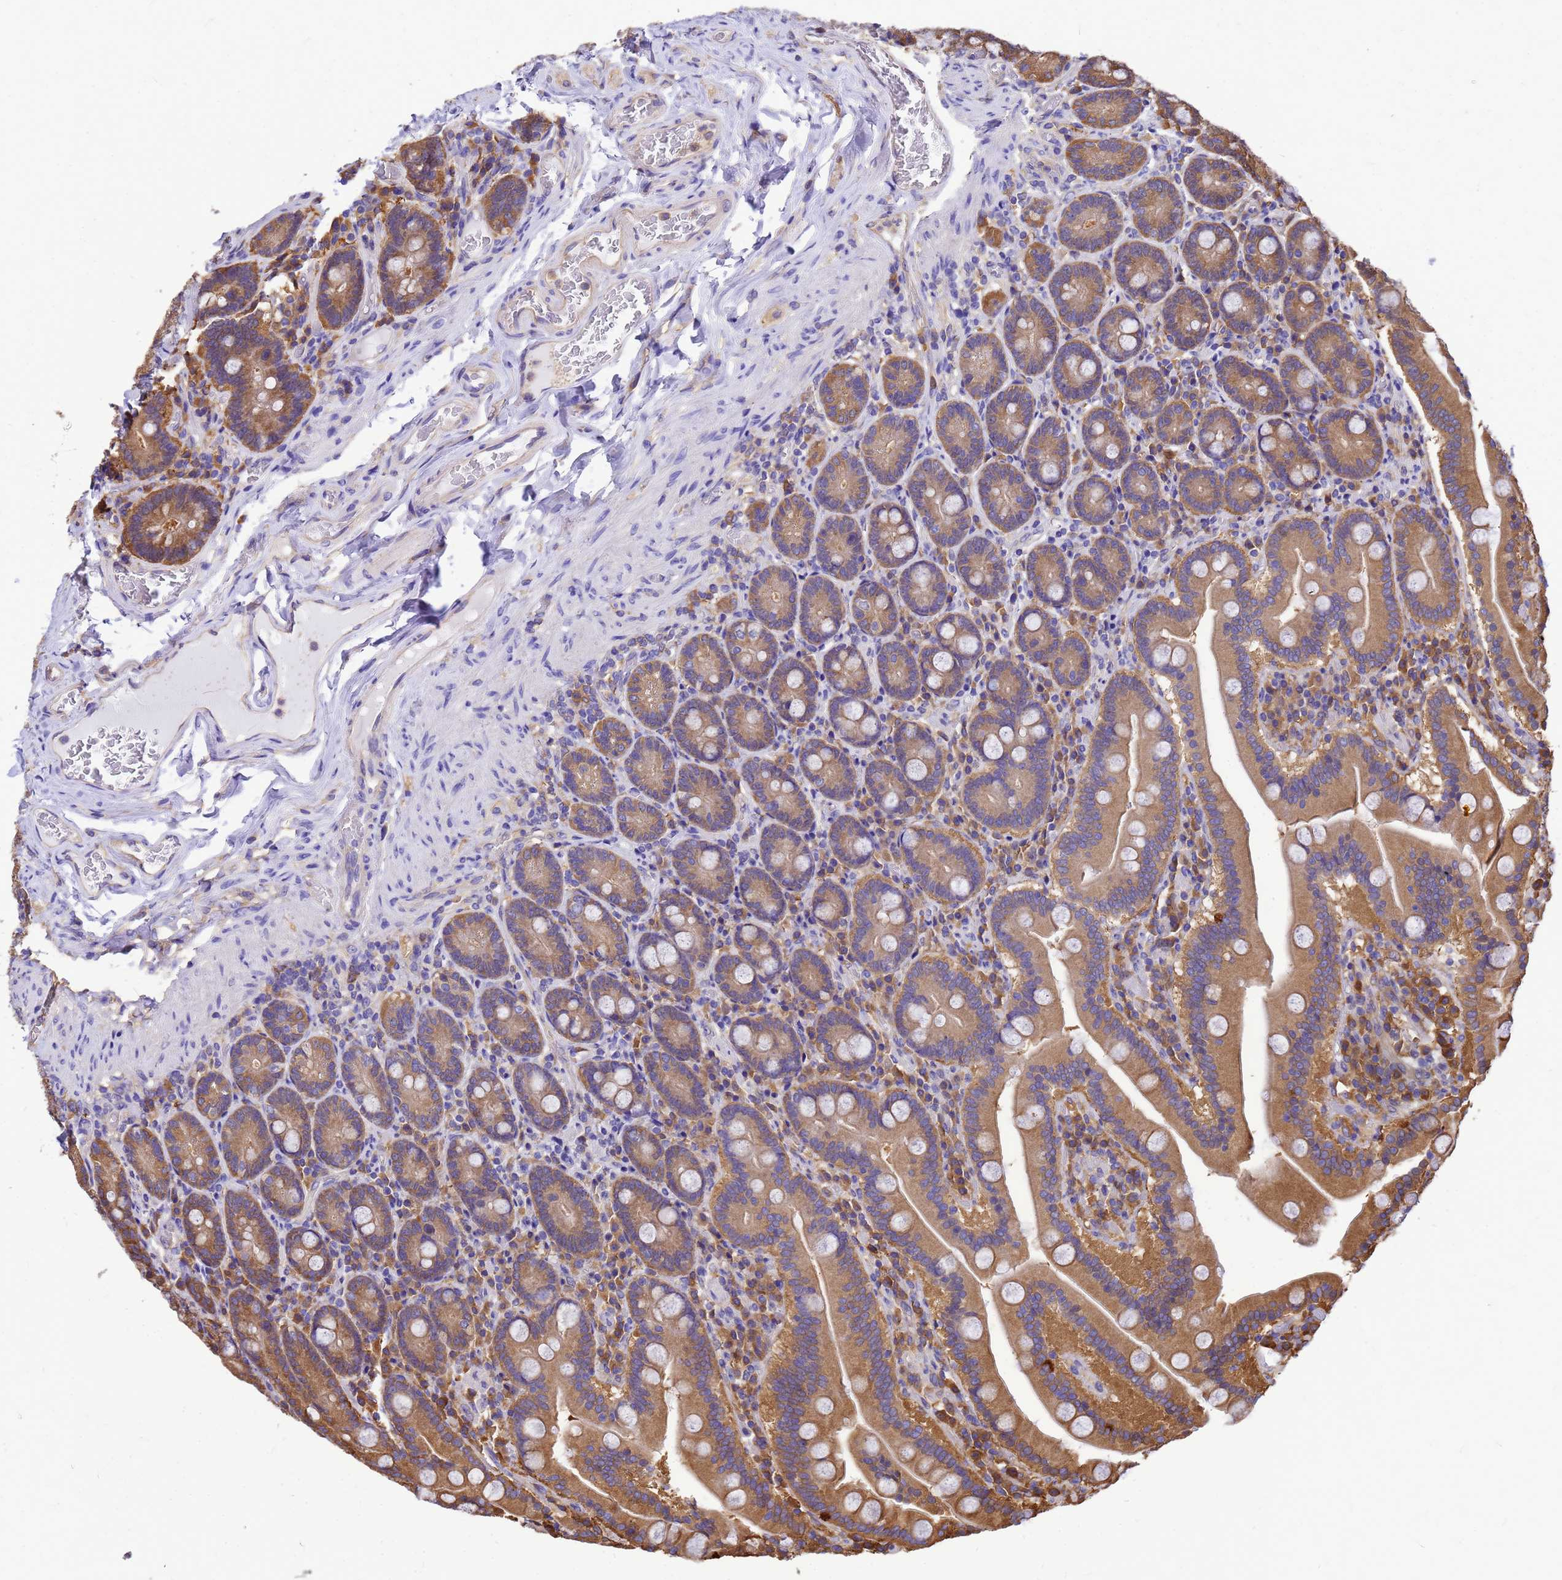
{"staining": {"intensity": "moderate", "quantity": ">75%", "location": "cytoplasmic/membranous"}, "tissue": "duodenum", "cell_type": "Glandular cells", "image_type": "normal", "snomed": [{"axis": "morphology", "description": "Normal tissue, NOS"}, {"axis": "topography", "description": "Duodenum"}], "caption": "Protein expression analysis of benign duodenum displays moderate cytoplasmic/membranous expression in about >75% of glandular cells. (Stains: DAB (3,3'-diaminobenzidine) in brown, nuclei in blue, Microscopy: brightfield microscopy at high magnification).", "gene": "GID4", "patient": {"sex": "female", "age": 62}}